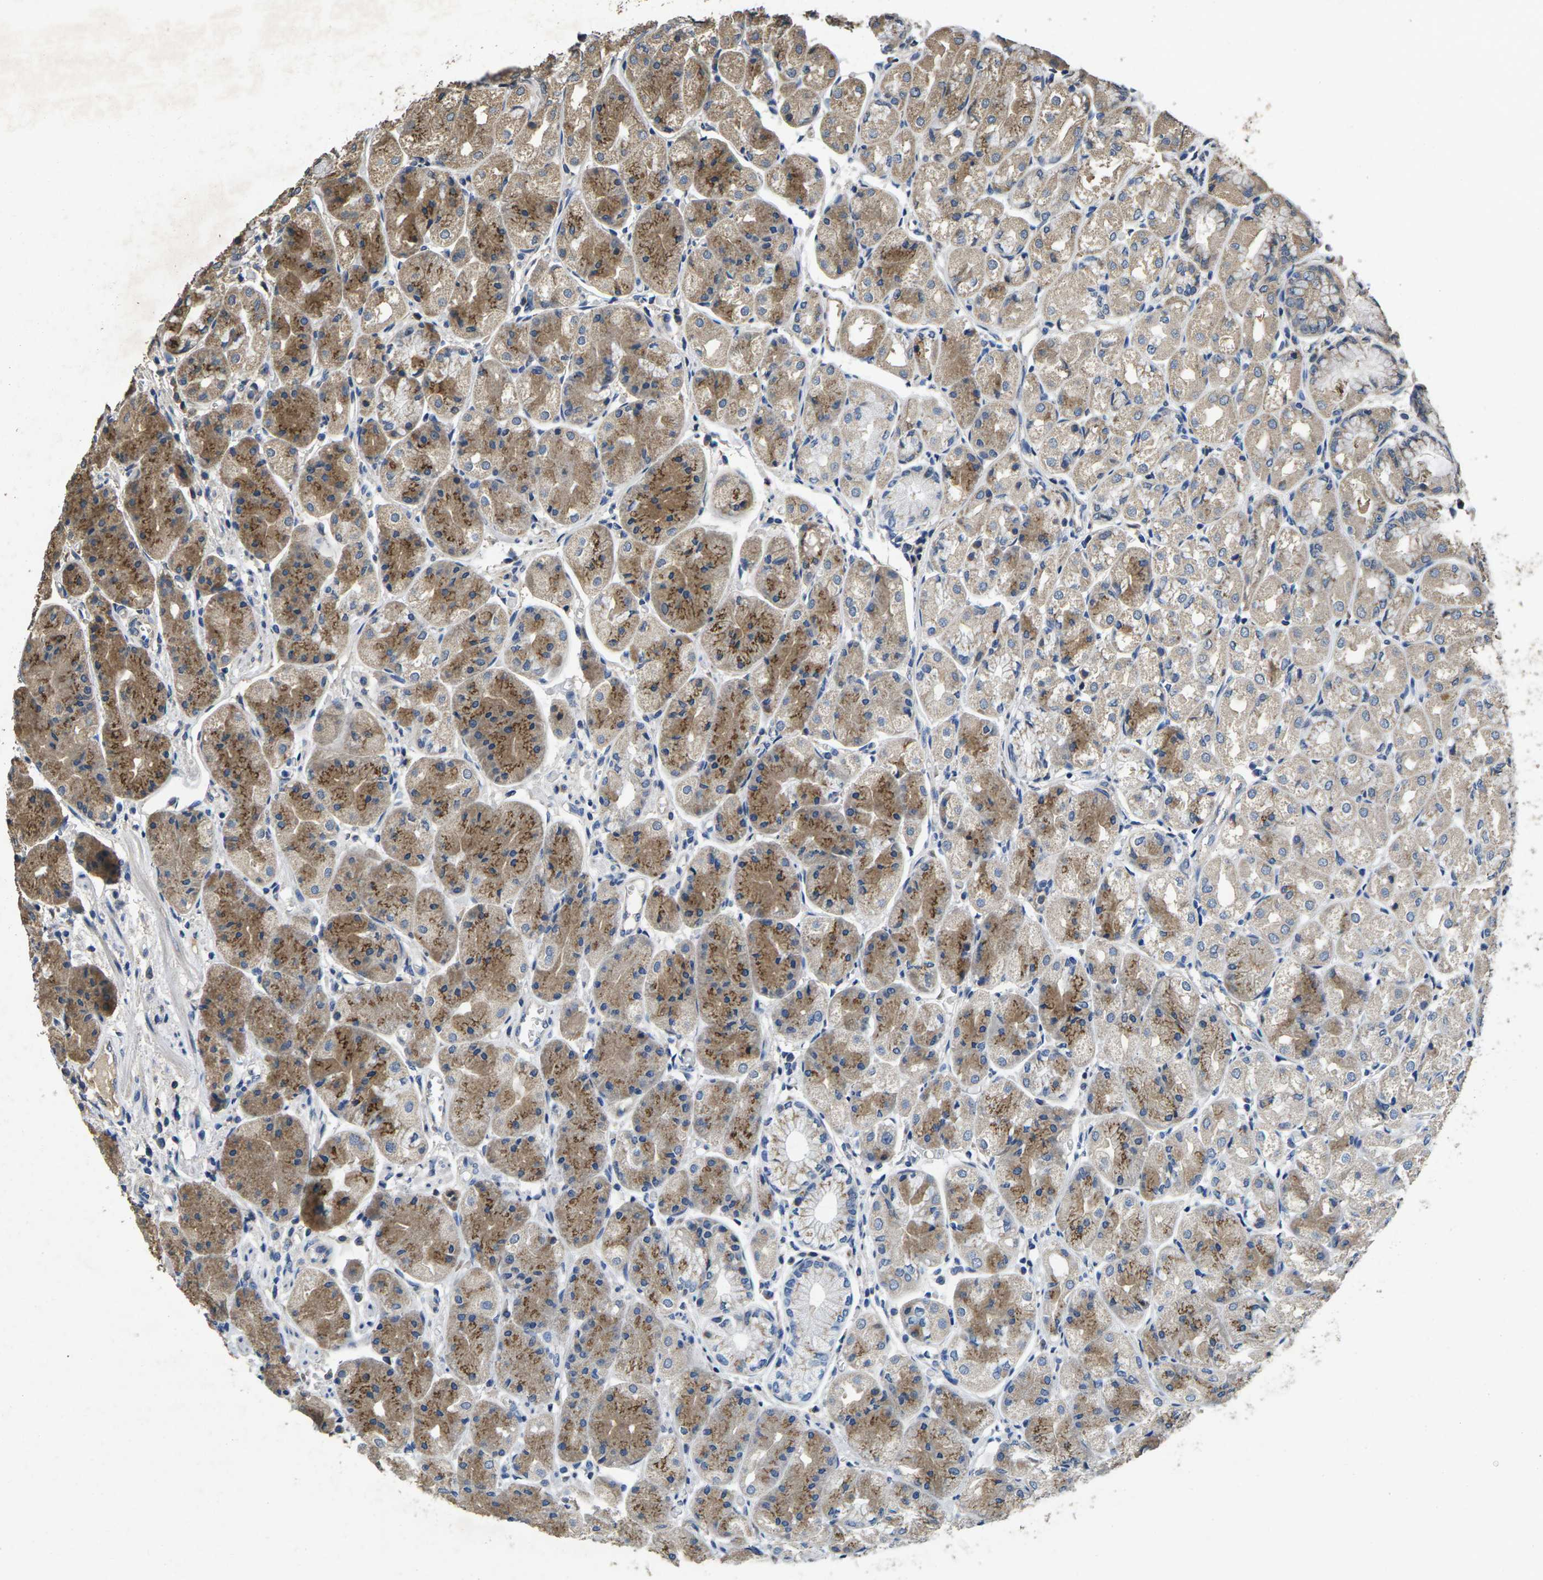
{"staining": {"intensity": "moderate", "quantity": "25%-75%", "location": "cytoplasmic/membranous"}, "tissue": "stomach", "cell_type": "Glandular cells", "image_type": "normal", "snomed": [{"axis": "morphology", "description": "Normal tissue, NOS"}, {"axis": "topography", "description": "Stomach, upper"}], "caption": "Protein analysis of benign stomach demonstrates moderate cytoplasmic/membranous expression in approximately 25%-75% of glandular cells.", "gene": "B4GAT1", "patient": {"sex": "male", "age": 72}}